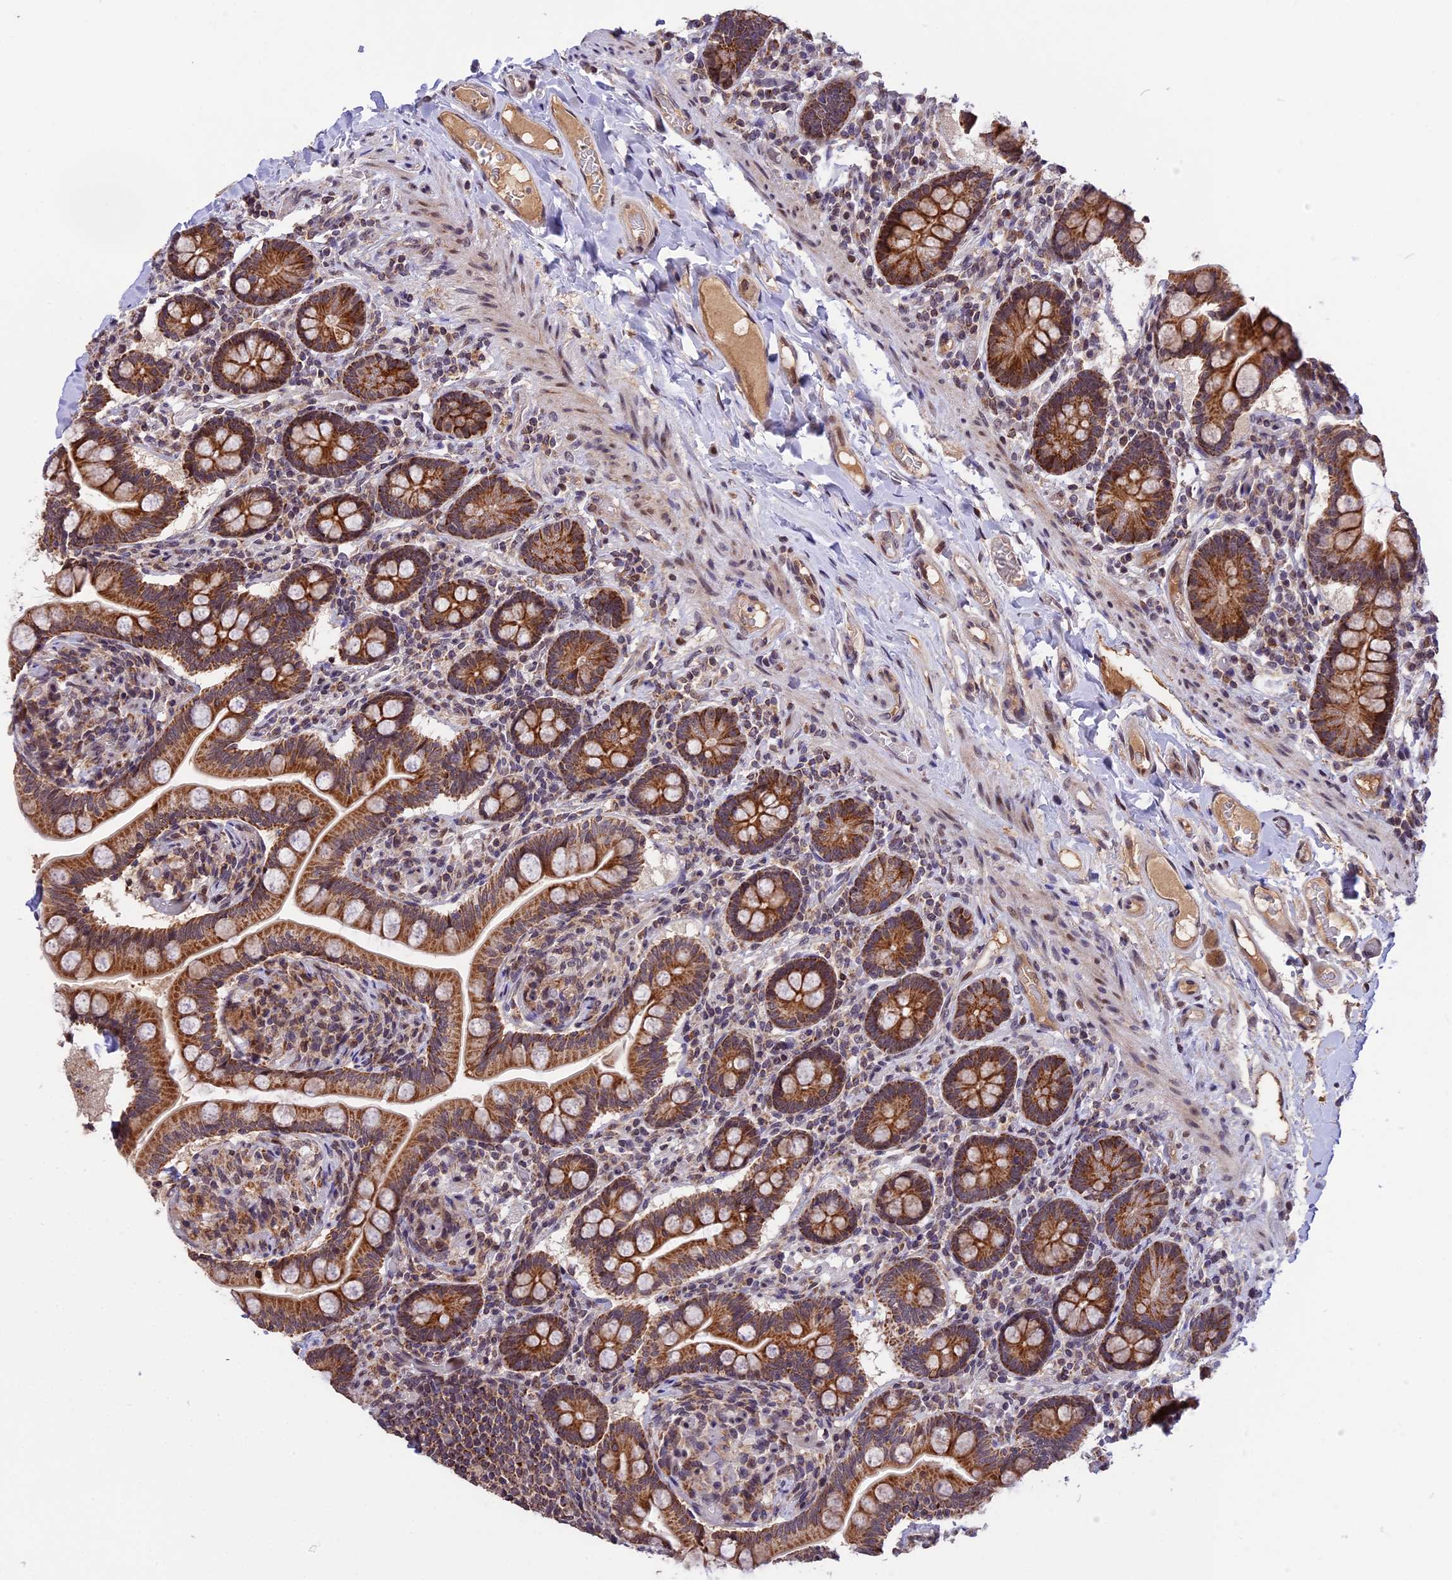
{"staining": {"intensity": "strong", "quantity": ">75%", "location": "cytoplasmic/membranous"}, "tissue": "small intestine", "cell_type": "Glandular cells", "image_type": "normal", "snomed": [{"axis": "morphology", "description": "Normal tissue, NOS"}, {"axis": "topography", "description": "Small intestine"}], "caption": "Small intestine stained with immunohistochemistry reveals strong cytoplasmic/membranous positivity in approximately >75% of glandular cells.", "gene": "RERGL", "patient": {"sex": "female", "age": 64}}